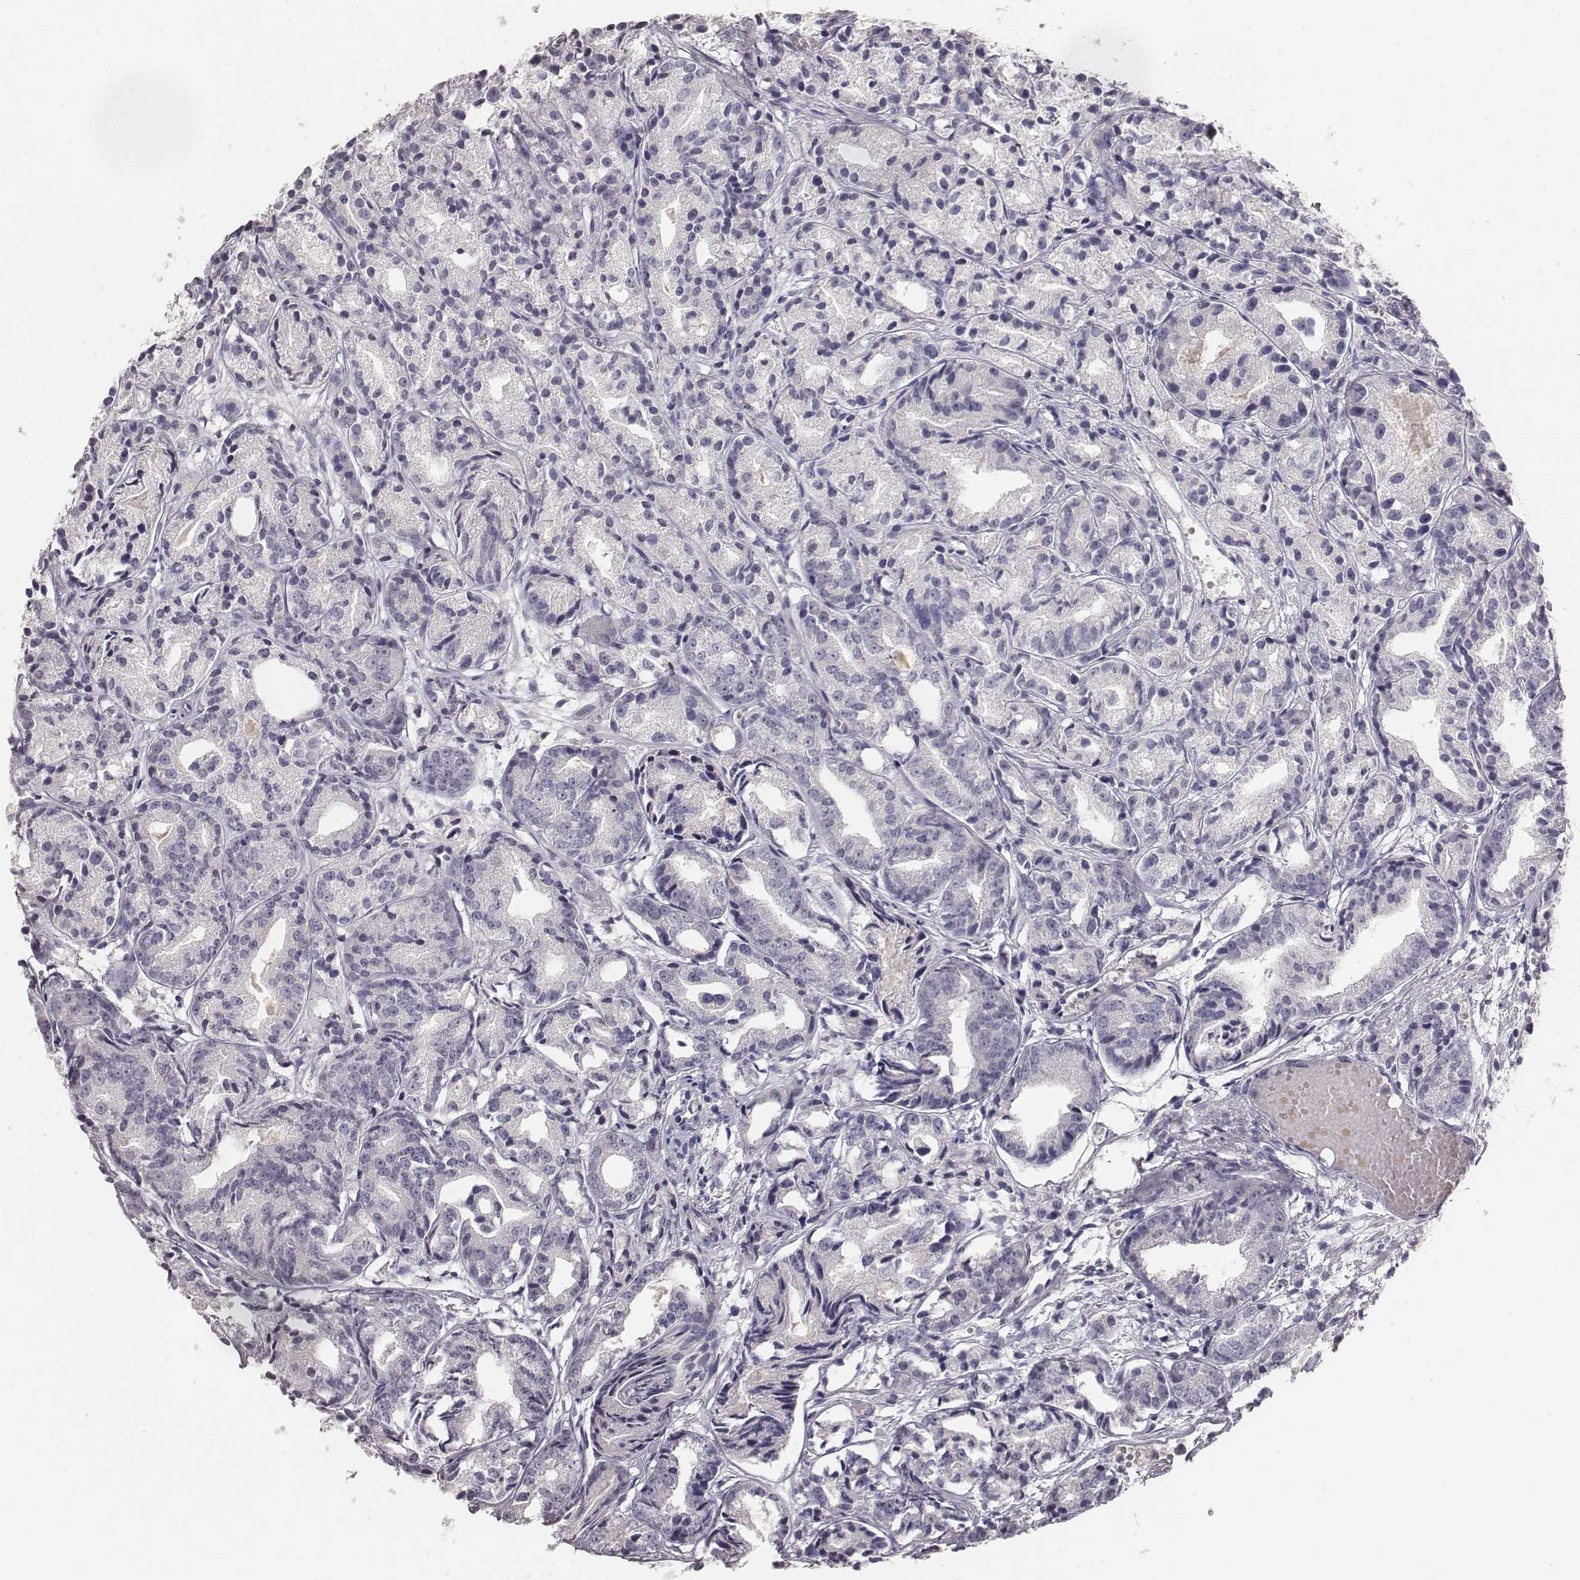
{"staining": {"intensity": "negative", "quantity": "none", "location": "none"}, "tissue": "prostate cancer", "cell_type": "Tumor cells", "image_type": "cancer", "snomed": [{"axis": "morphology", "description": "Adenocarcinoma, Medium grade"}, {"axis": "topography", "description": "Prostate"}], "caption": "High magnification brightfield microscopy of prostate cancer (medium-grade adenocarcinoma) stained with DAB (3,3'-diaminobenzidine) (brown) and counterstained with hematoxylin (blue): tumor cells show no significant positivity.", "gene": "MYH6", "patient": {"sex": "male", "age": 74}}